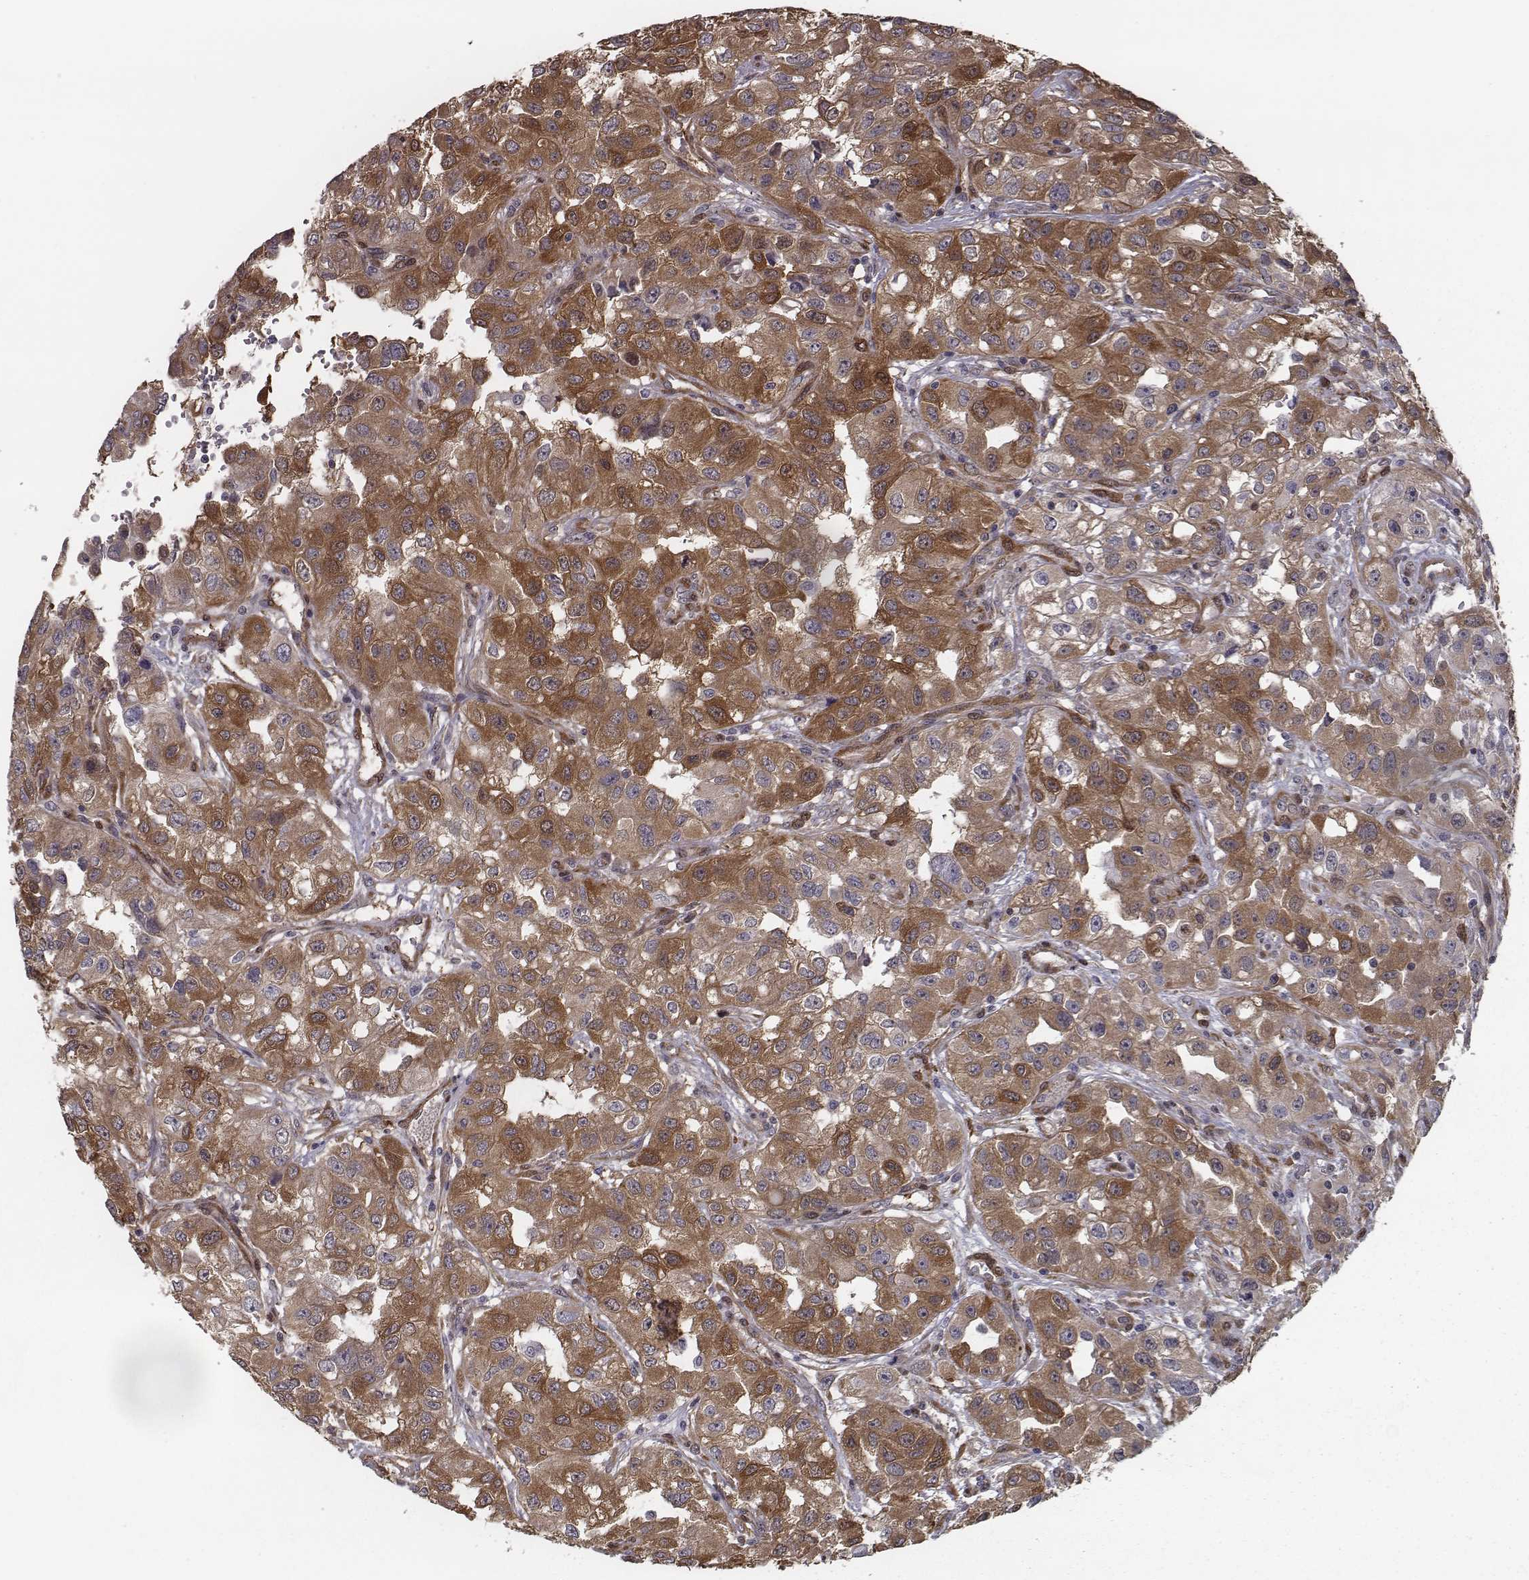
{"staining": {"intensity": "strong", "quantity": ">75%", "location": "cytoplasmic/membranous"}, "tissue": "renal cancer", "cell_type": "Tumor cells", "image_type": "cancer", "snomed": [{"axis": "morphology", "description": "Adenocarcinoma, NOS"}, {"axis": "topography", "description": "Kidney"}], "caption": "About >75% of tumor cells in renal cancer exhibit strong cytoplasmic/membranous protein expression as visualized by brown immunohistochemical staining.", "gene": "ISYNA1", "patient": {"sex": "male", "age": 64}}